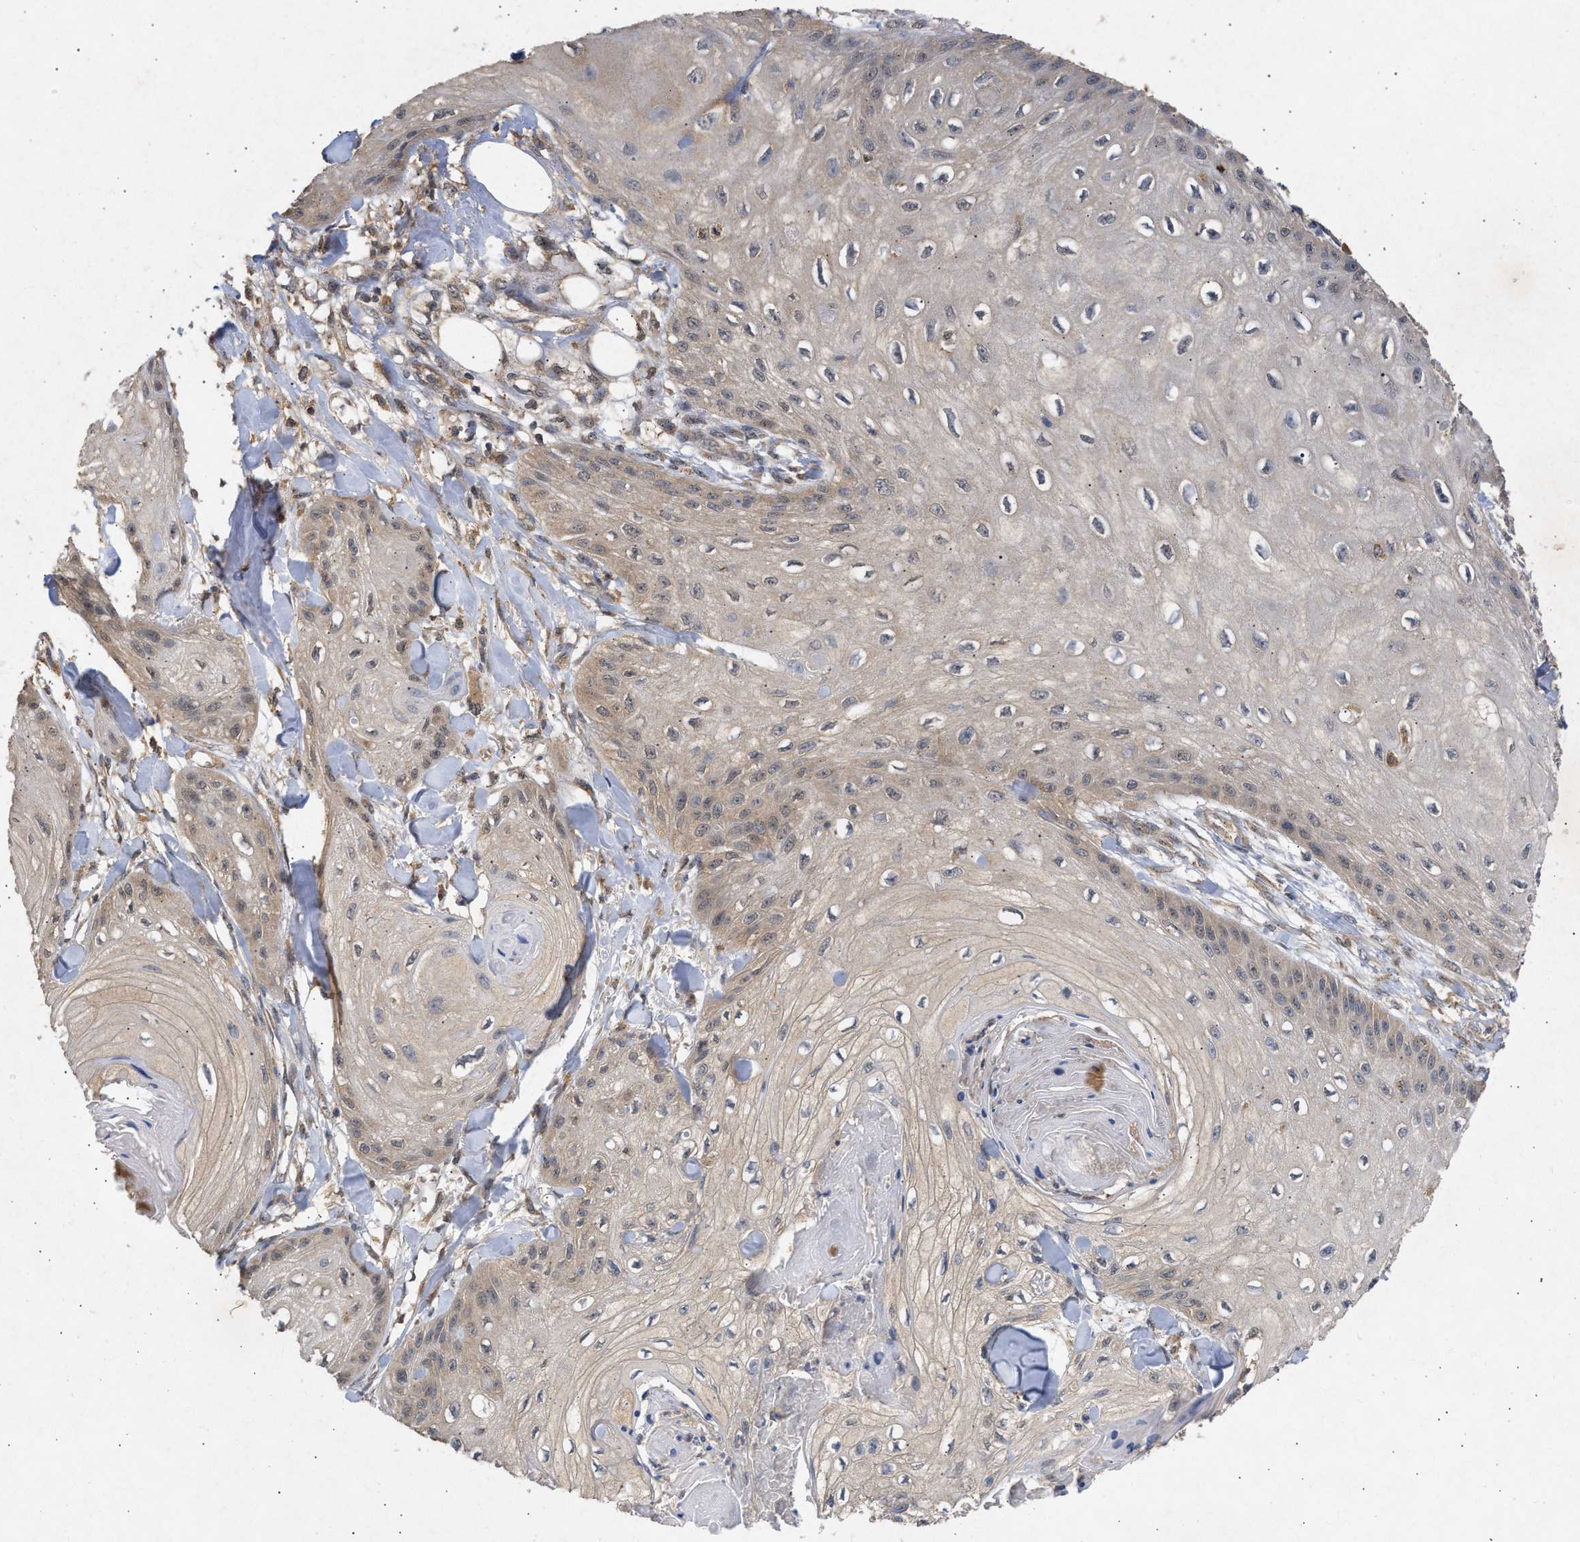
{"staining": {"intensity": "weak", "quantity": "<25%", "location": "cytoplasmic/membranous"}, "tissue": "skin cancer", "cell_type": "Tumor cells", "image_type": "cancer", "snomed": [{"axis": "morphology", "description": "Squamous cell carcinoma, NOS"}, {"axis": "topography", "description": "Skin"}], "caption": "Photomicrograph shows no protein expression in tumor cells of squamous cell carcinoma (skin) tissue. The staining is performed using DAB (3,3'-diaminobenzidine) brown chromogen with nuclei counter-stained in using hematoxylin.", "gene": "FITM1", "patient": {"sex": "male", "age": 74}}